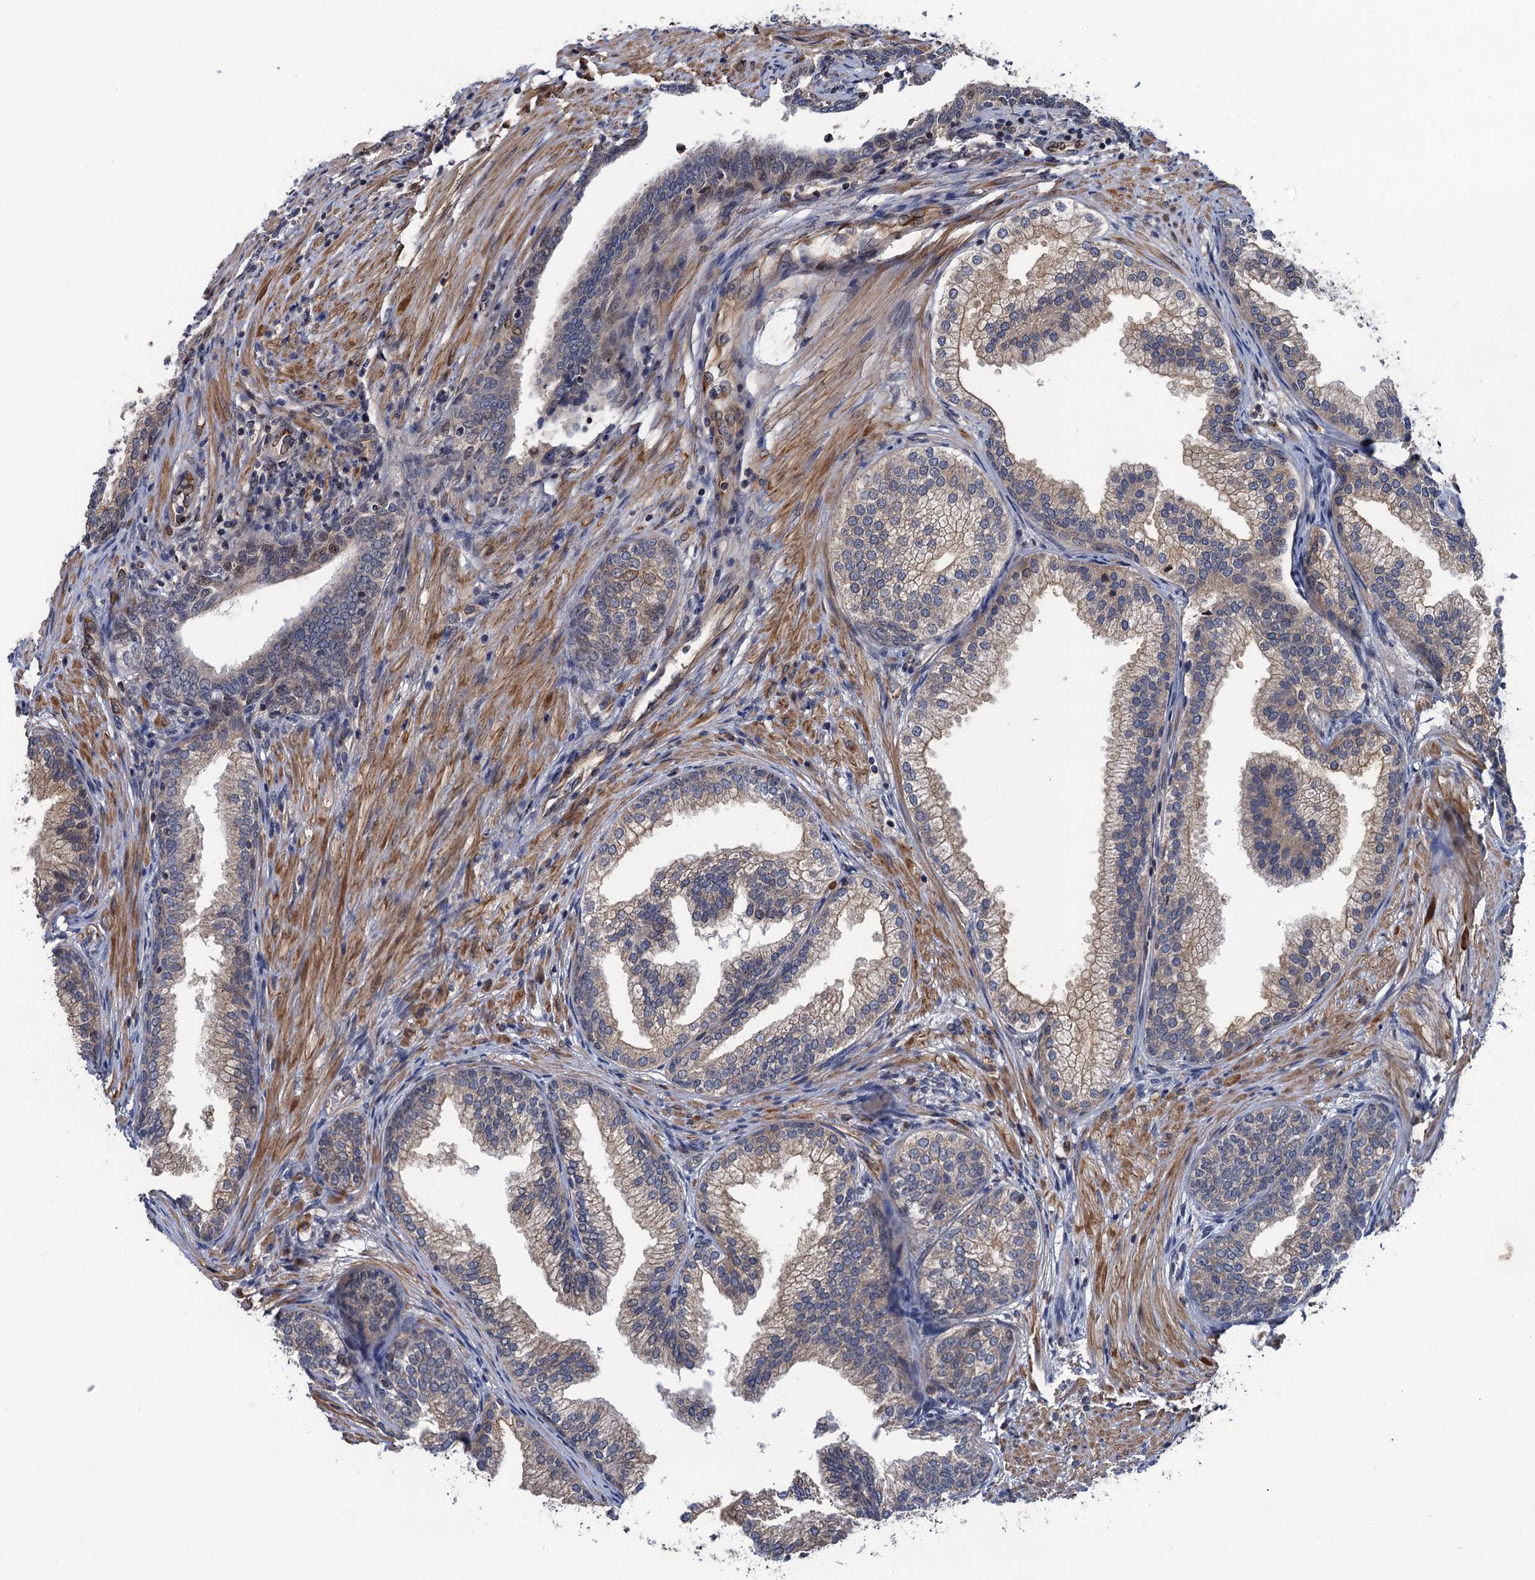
{"staining": {"intensity": "weak", "quantity": "25%-75%", "location": "cytoplasmic/membranous"}, "tissue": "prostate", "cell_type": "Glandular cells", "image_type": "normal", "snomed": [{"axis": "morphology", "description": "Normal tissue, NOS"}, {"axis": "topography", "description": "Prostate"}], "caption": "Protein expression analysis of unremarkable human prostate reveals weak cytoplasmic/membranous expression in about 25%-75% of glandular cells.", "gene": "FSIP1", "patient": {"sex": "male", "age": 76}}